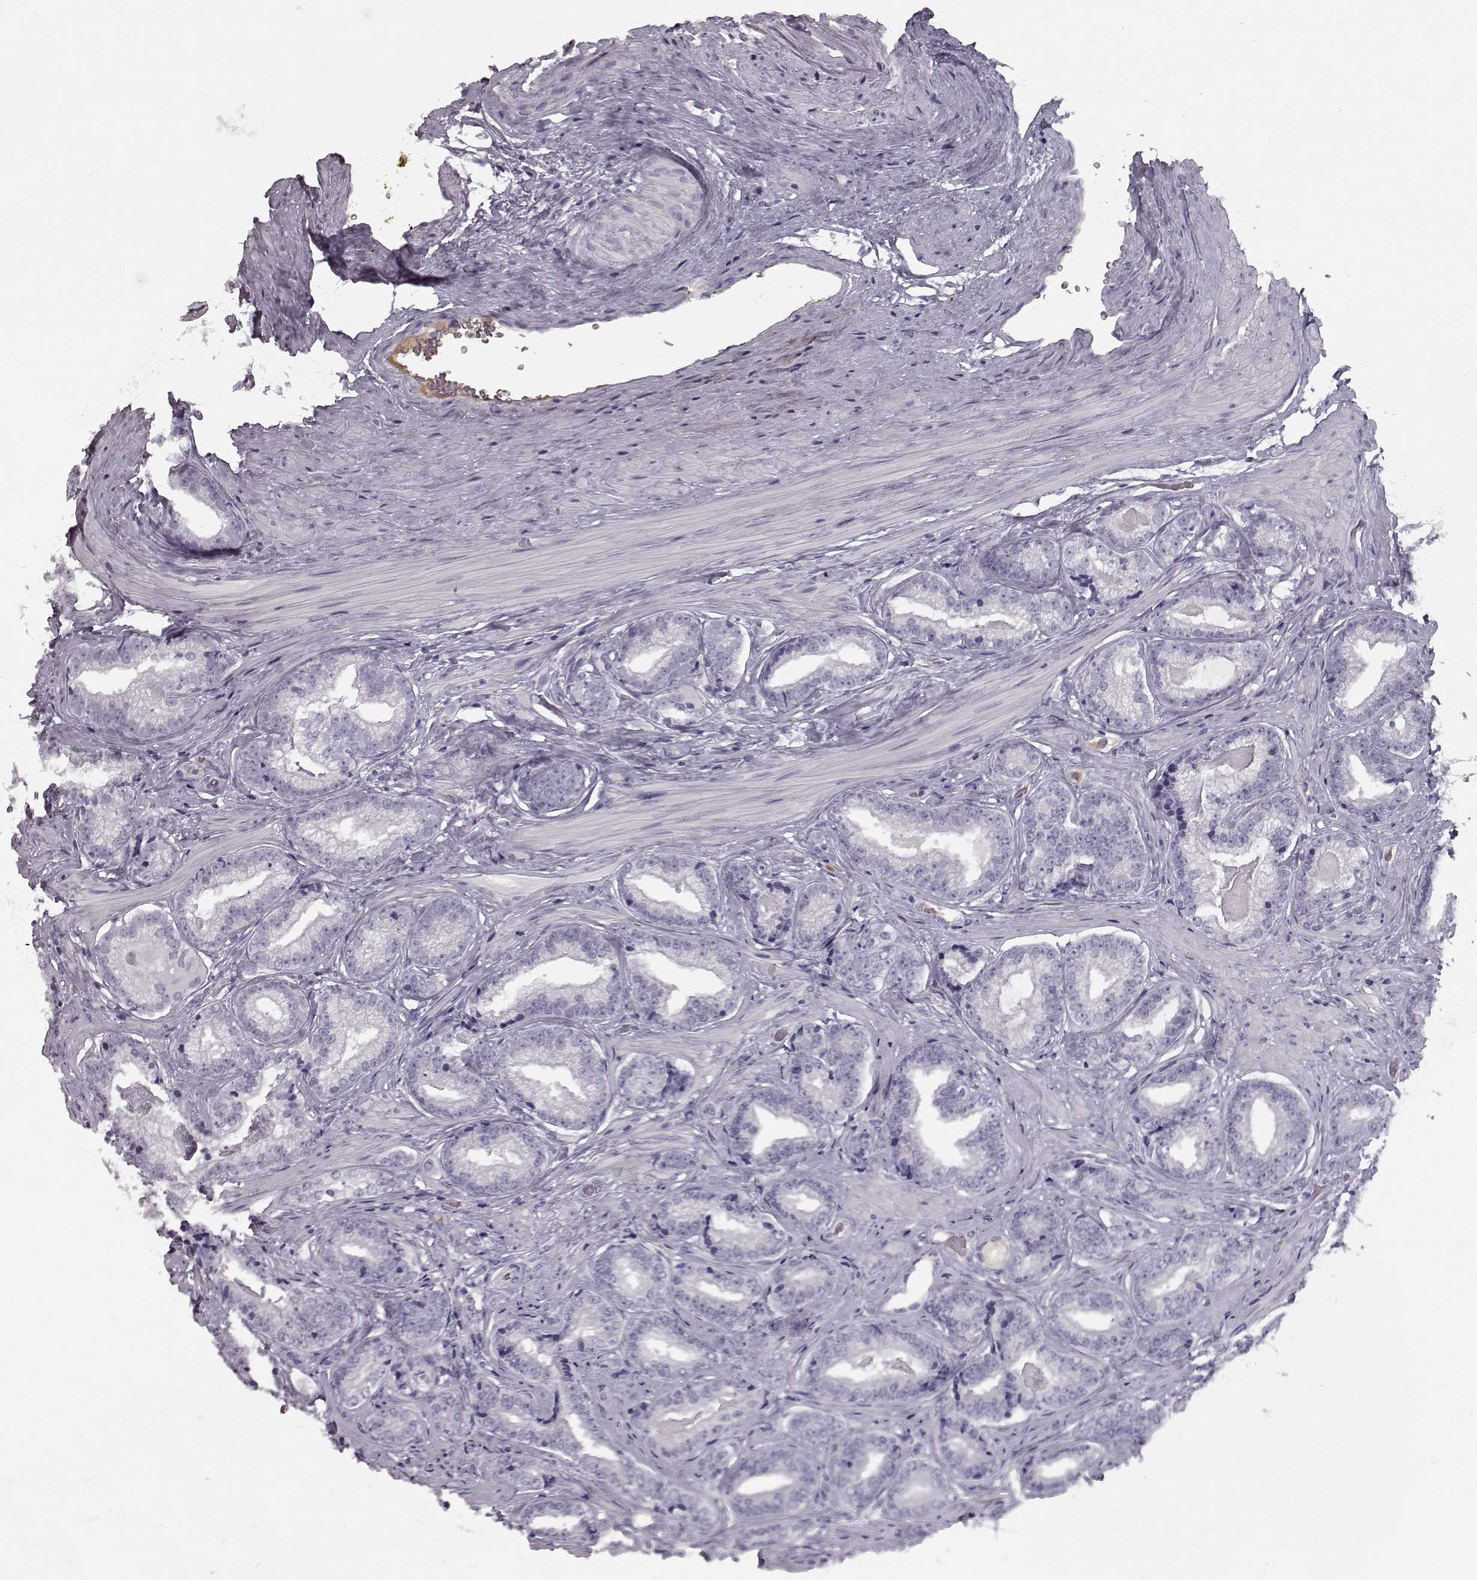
{"staining": {"intensity": "negative", "quantity": "none", "location": "none"}, "tissue": "prostate cancer", "cell_type": "Tumor cells", "image_type": "cancer", "snomed": [{"axis": "morphology", "description": "Adenocarcinoma, Low grade"}, {"axis": "topography", "description": "Prostate"}], "caption": "IHC micrograph of neoplastic tissue: human prostate cancer stained with DAB (3,3'-diaminobenzidine) shows no significant protein staining in tumor cells.", "gene": "CCL19", "patient": {"sex": "male", "age": 61}}